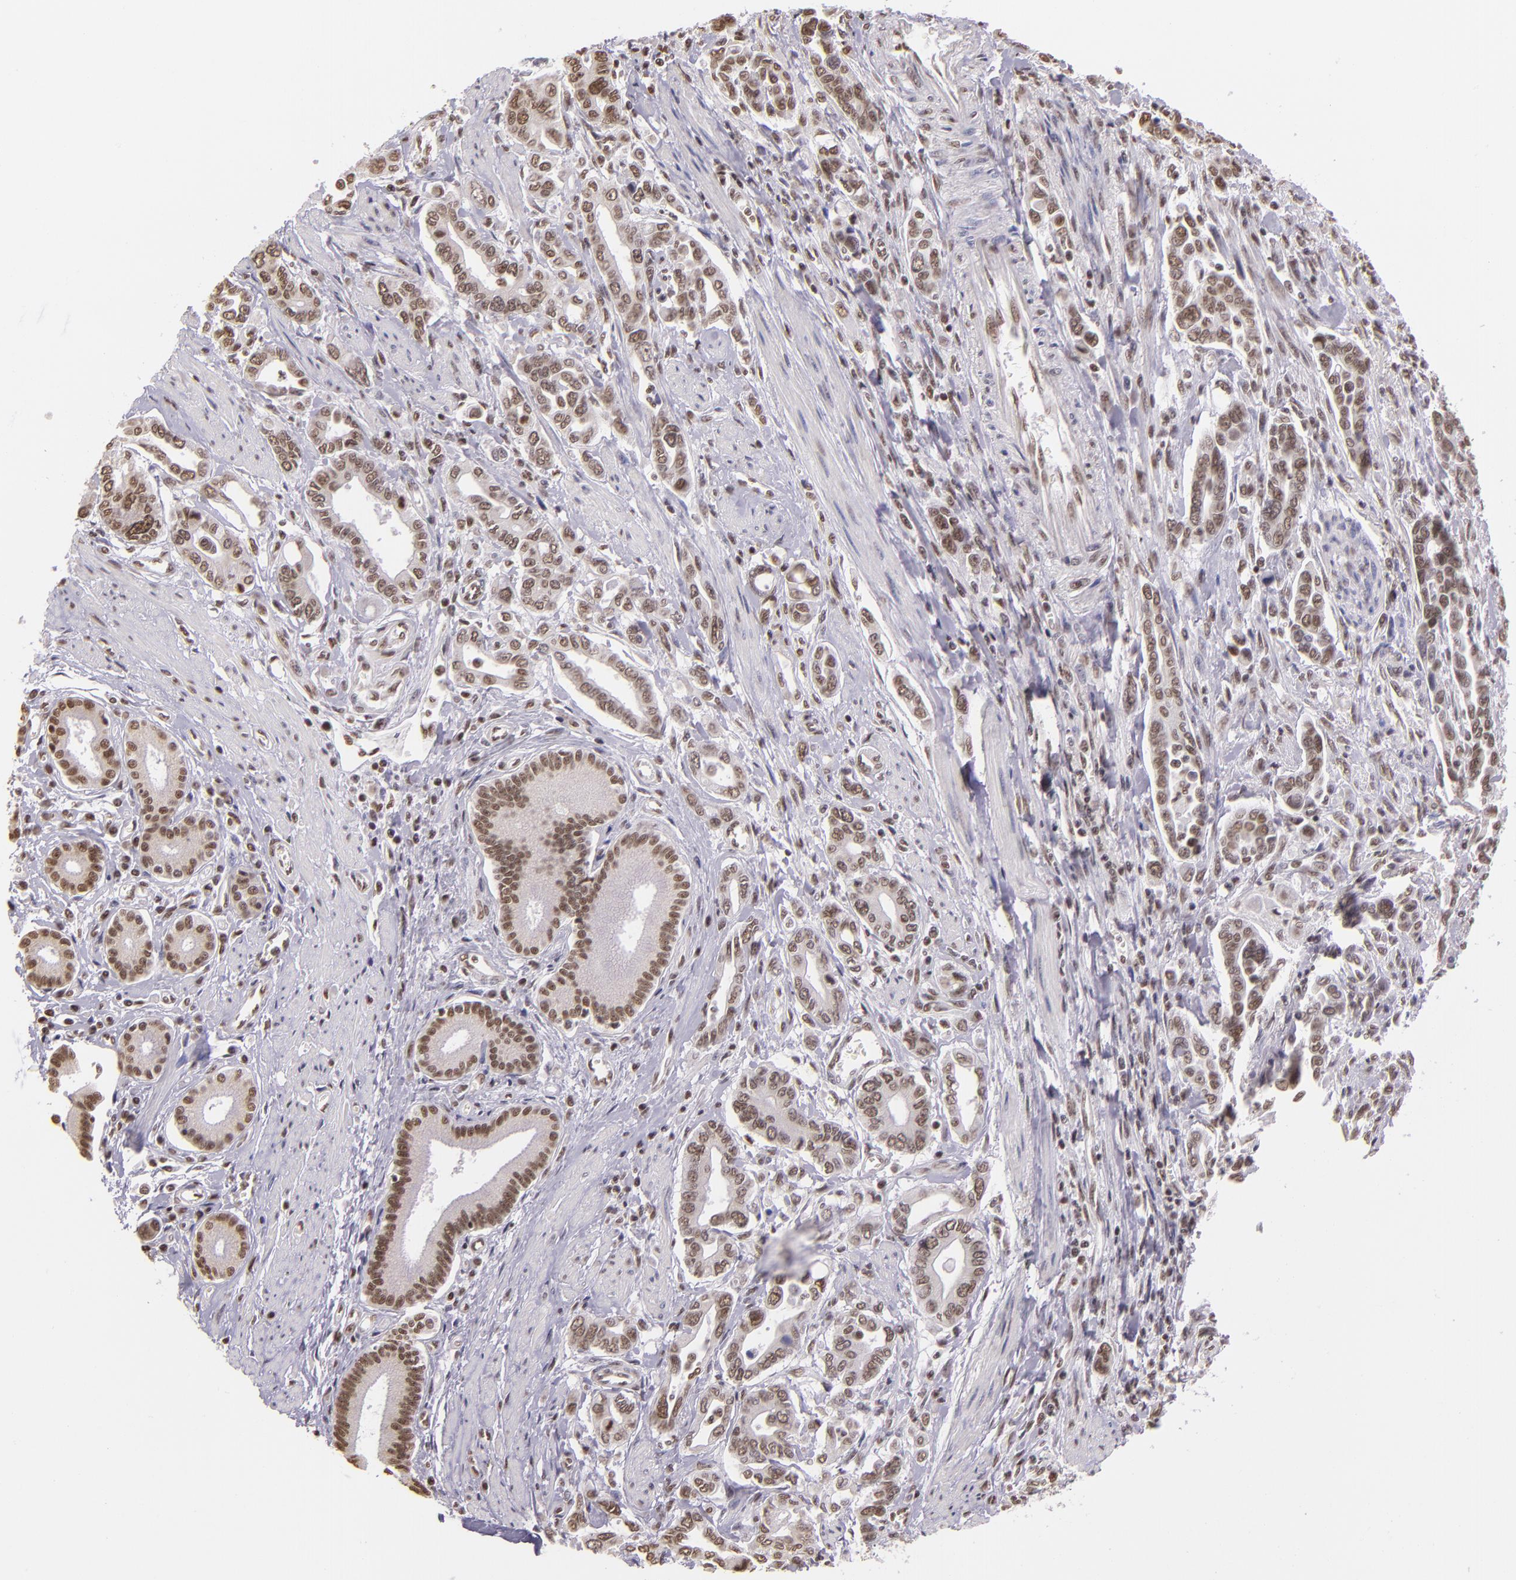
{"staining": {"intensity": "weak", "quantity": ">75%", "location": "nuclear"}, "tissue": "pancreatic cancer", "cell_type": "Tumor cells", "image_type": "cancer", "snomed": [{"axis": "morphology", "description": "Adenocarcinoma, NOS"}, {"axis": "topography", "description": "Pancreas"}], "caption": "High-magnification brightfield microscopy of pancreatic adenocarcinoma stained with DAB (3,3'-diaminobenzidine) (brown) and counterstained with hematoxylin (blue). tumor cells exhibit weak nuclear staining is identified in approximately>75% of cells. Using DAB (brown) and hematoxylin (blue) stains, captured at high magnification using brightfield microscopy.", "gene": "USF1", "patient": {"sex": "female", "age": 57}}